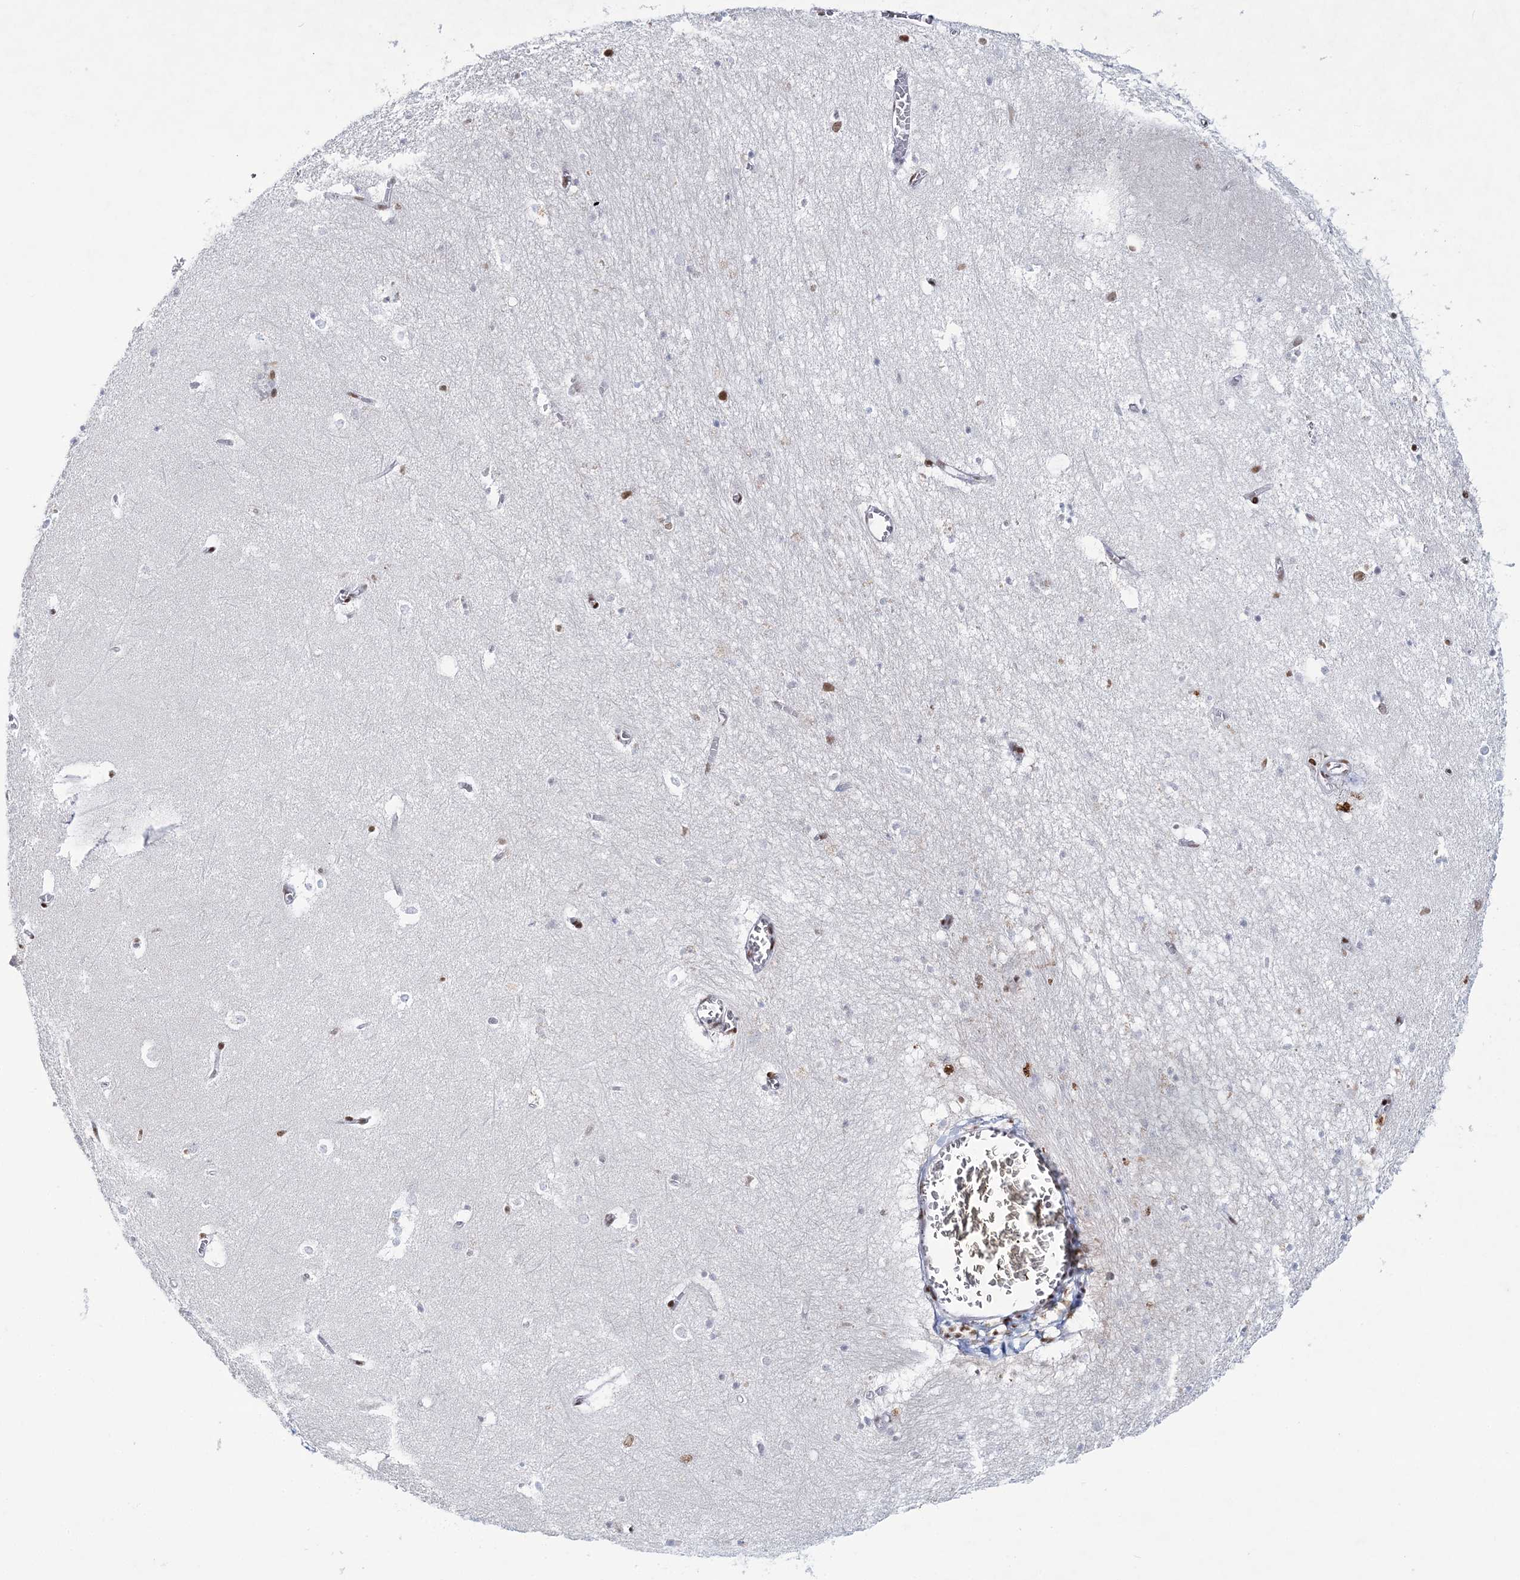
{"staining": {"intensity": "moderate", "quantity": "<25%", "location": "nuclear"}, "tissue": "hippocampus", "cell_type": "Glial cells", "image_type": "normal", "snomed": [{"axis": "morphology", "description": "Normal tissue, NOS"}, {"axis": "topography", "description": "Hippocampus"}], "caption": "There is low levels of moderate nuclear expression in glial cells of benign hippocampus, as demonstrated by immunohistochemical staining (brown color).", "gene": "LRRFIP2", "patient": {"sex": "female", "age": 64}}